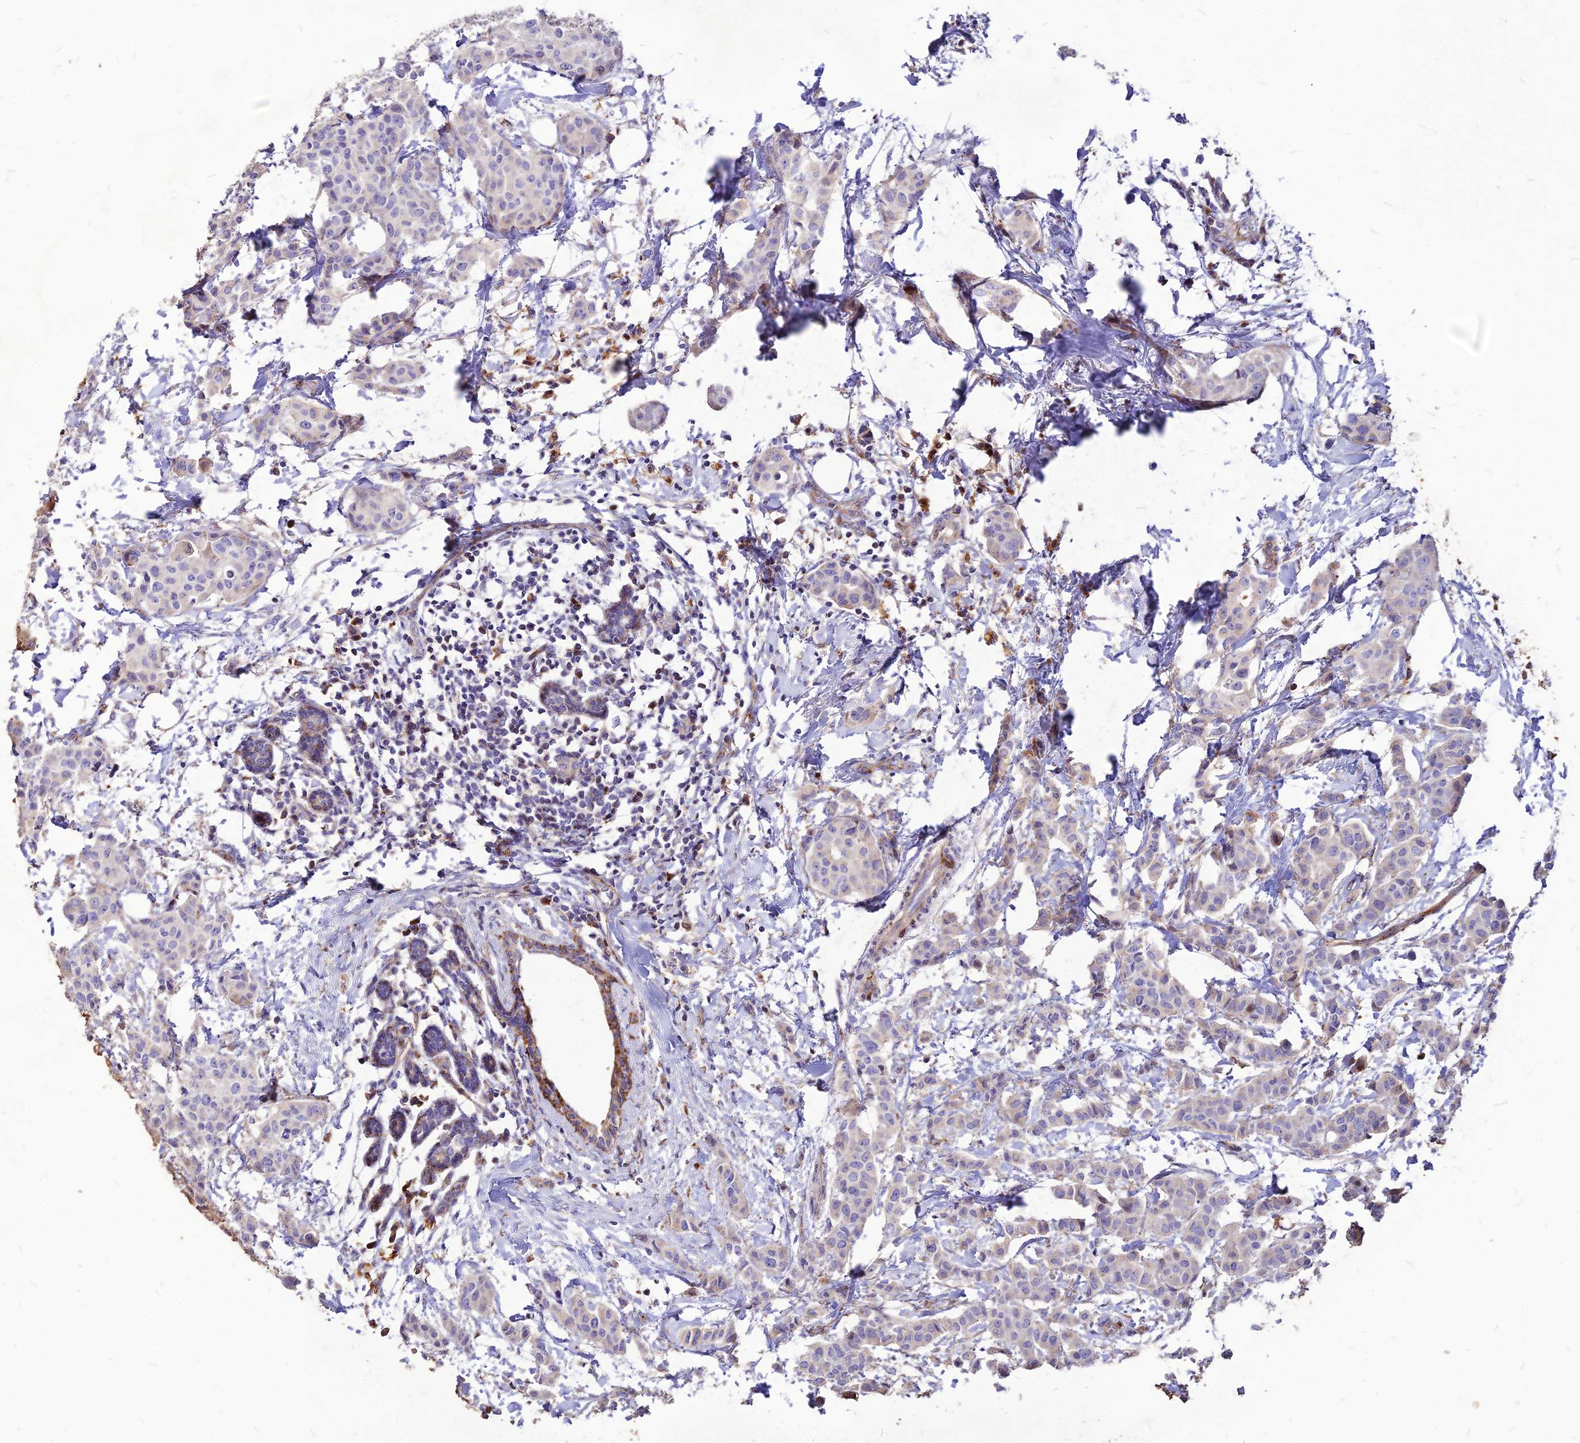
{"staining": {"intensity": "negative", "quantity": "none", "location": "none"}, "tissue": "breast cancer", "cell_type": "Tumor cells", "image_type": "cancer", "snomed": [{"axis": "morphology", "description": "Duct carcinoma"}, {"axis": "topography", "description": "Breast"}], "caption": "Tumor cells are negative for brown protein staining in breast cancer.", "gene": "RIMOC1", "patient": {"sex": "female", "age": 40}}